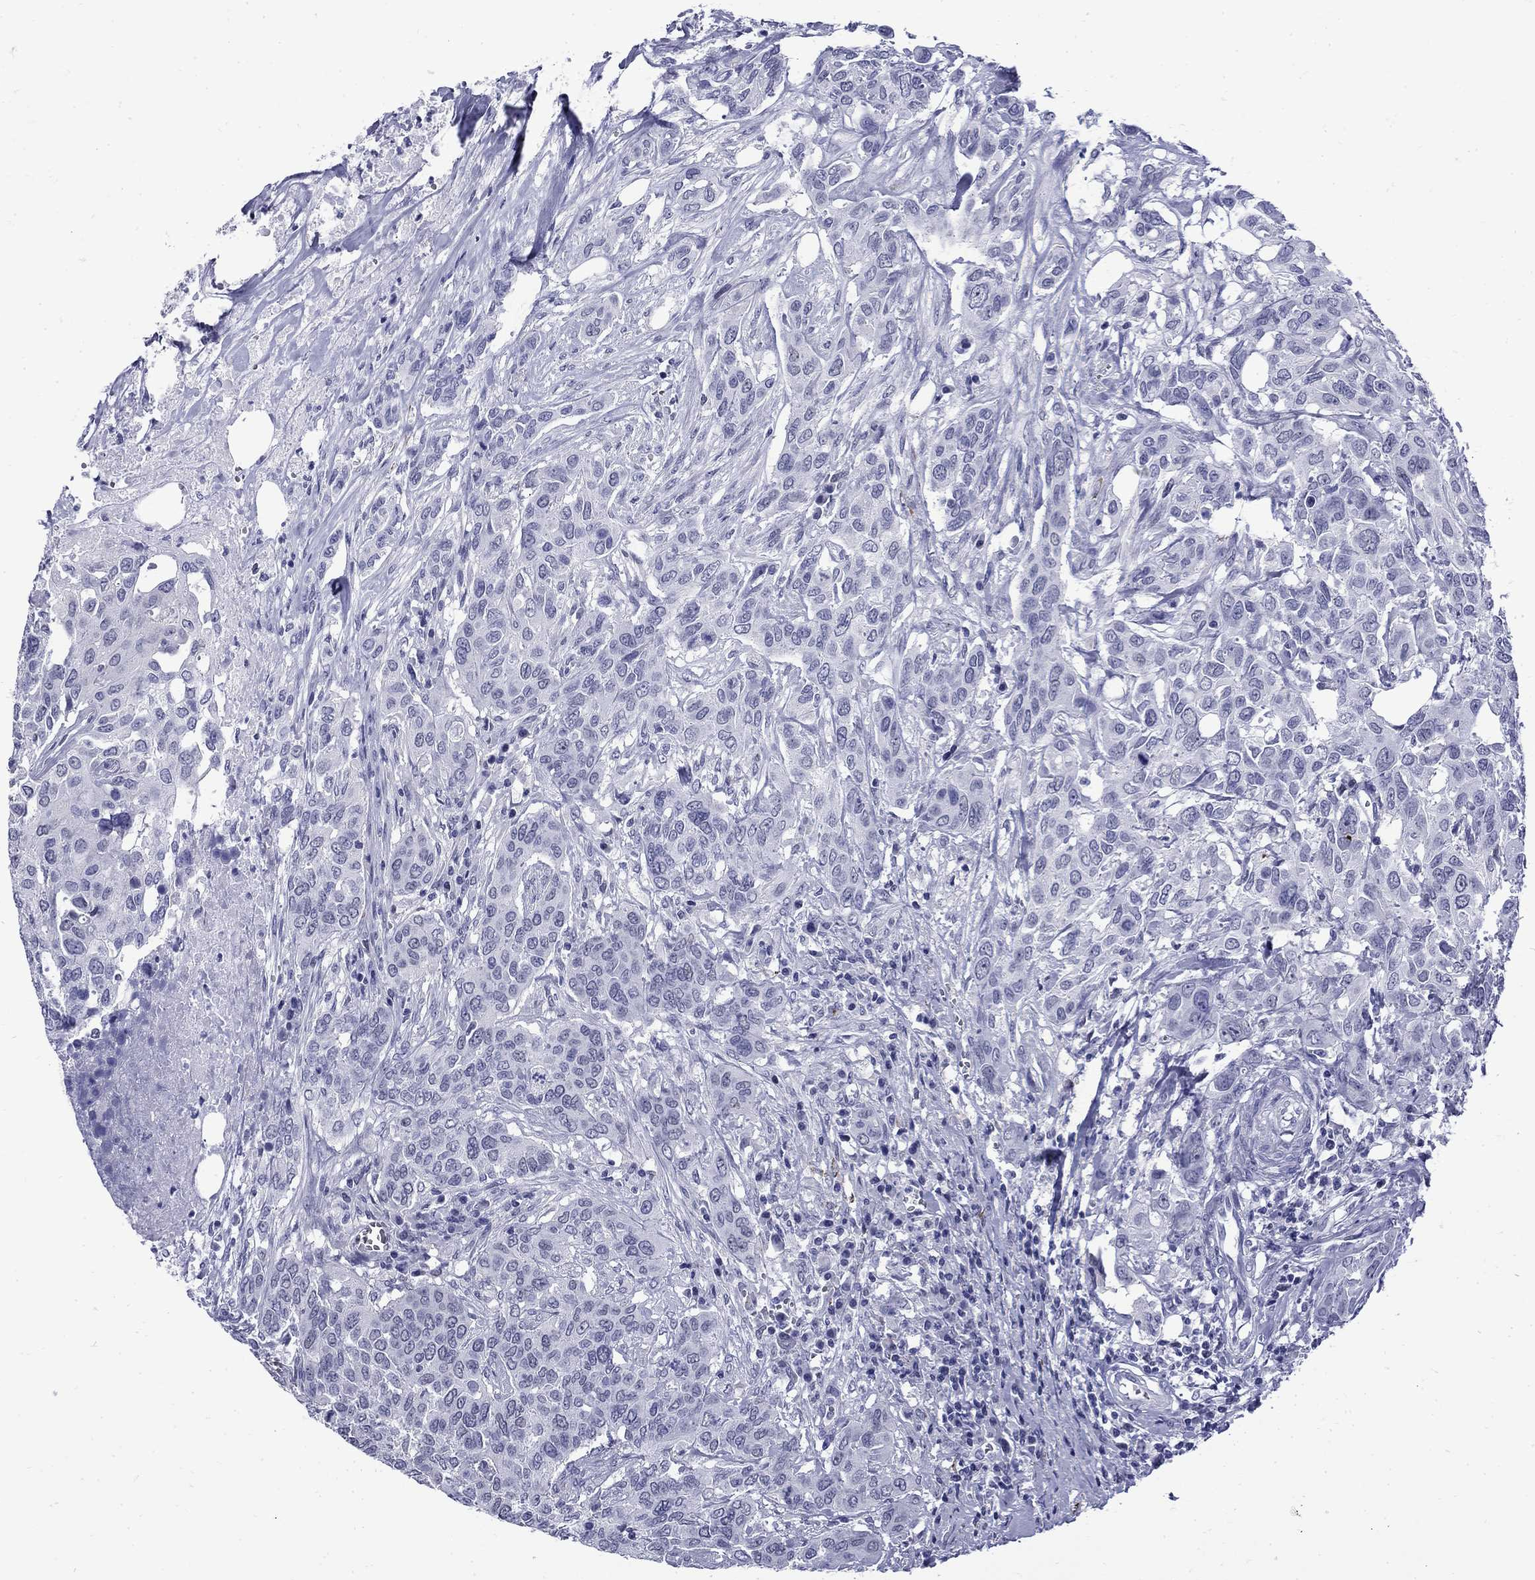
{"staining": {"intensity": "negative", "quantity": "none", "location": "none"}, "tissue": "urothelial cancer", "cell_type": "Tumor cells", "image_type": "cancer", "snomed": [{"axis": "morphology", "description": "Urothelial carcinoma, NOS"}, {"axis": "morphology", "description": "Urothelial carcinoma, High grade"}, {"axis": "topography", "description": "Urinary bladder"}], "caption": "DAB (3,3'-diaminobenzidine) immunohistochemical staining of human transitional cell carcinoma demonstrates no significant staining in tumor cells.", "gene": "MGARP", "patient": {"sex": "male", "age": 63}}